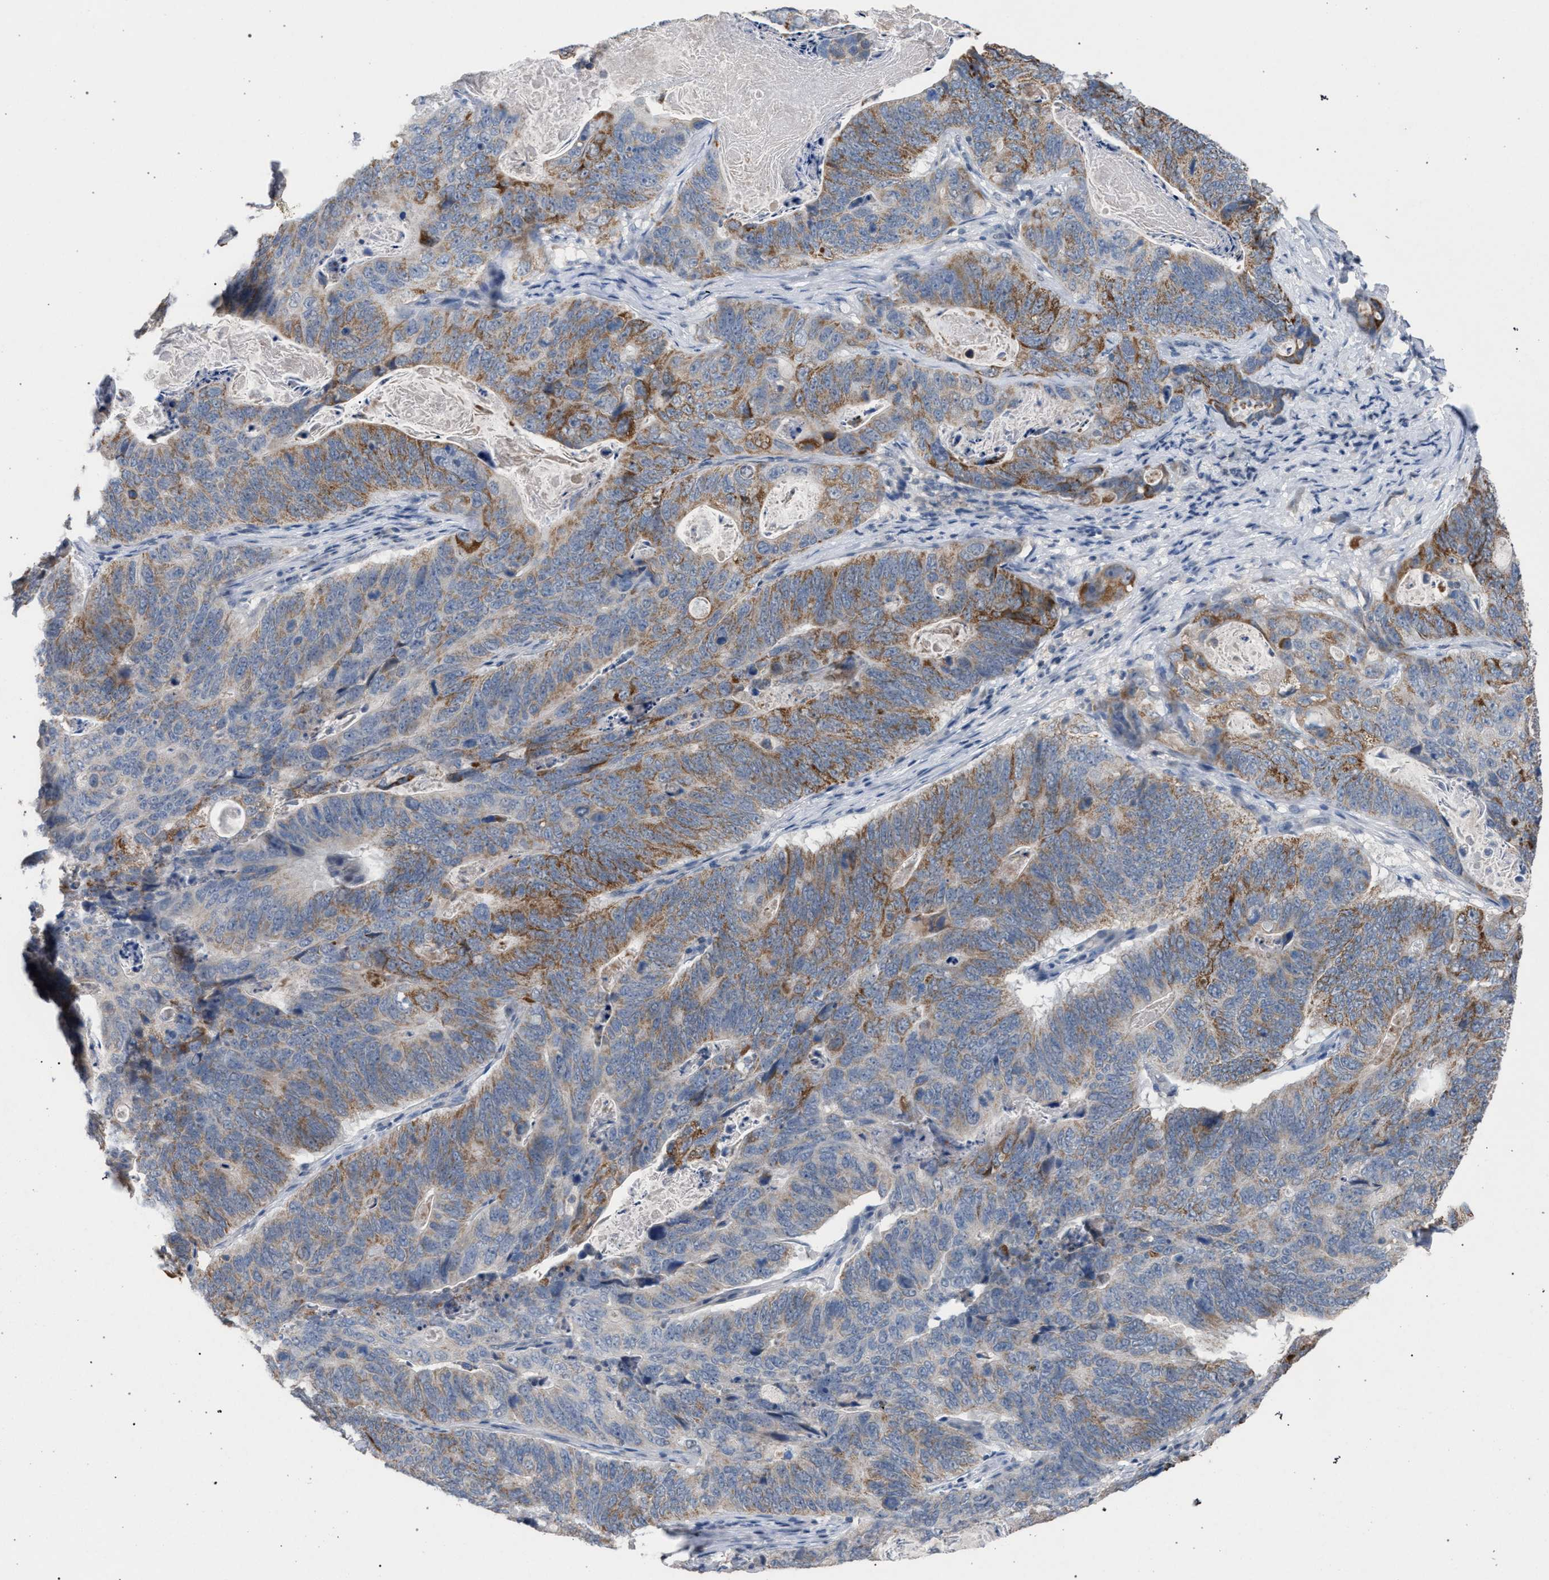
{"staining": {"intensity": "moderate", "quantity": "25%-75%", "location": "cytoplasmic/membranous"}, "tissue": "stomach cancer", "cell_type": "Tumor cells", "image_type": "cancer", "snomed": [{"axis": "morphology", "description": "Normal tissue, NOS"}, {"axis": "morphology", "description": "Adenocarcinoma, NOS"}, {"axis": "topography", "description": "Stomach"}], "caption": "The histopathology image shows a brown stain indicating the presence of a protein in the cytoplasmic/membranous of tumor cells in stomach cancer (adenocarcinoma).", "gene": "TECPR1", "patient": {"sex": "female", "age": 89}}